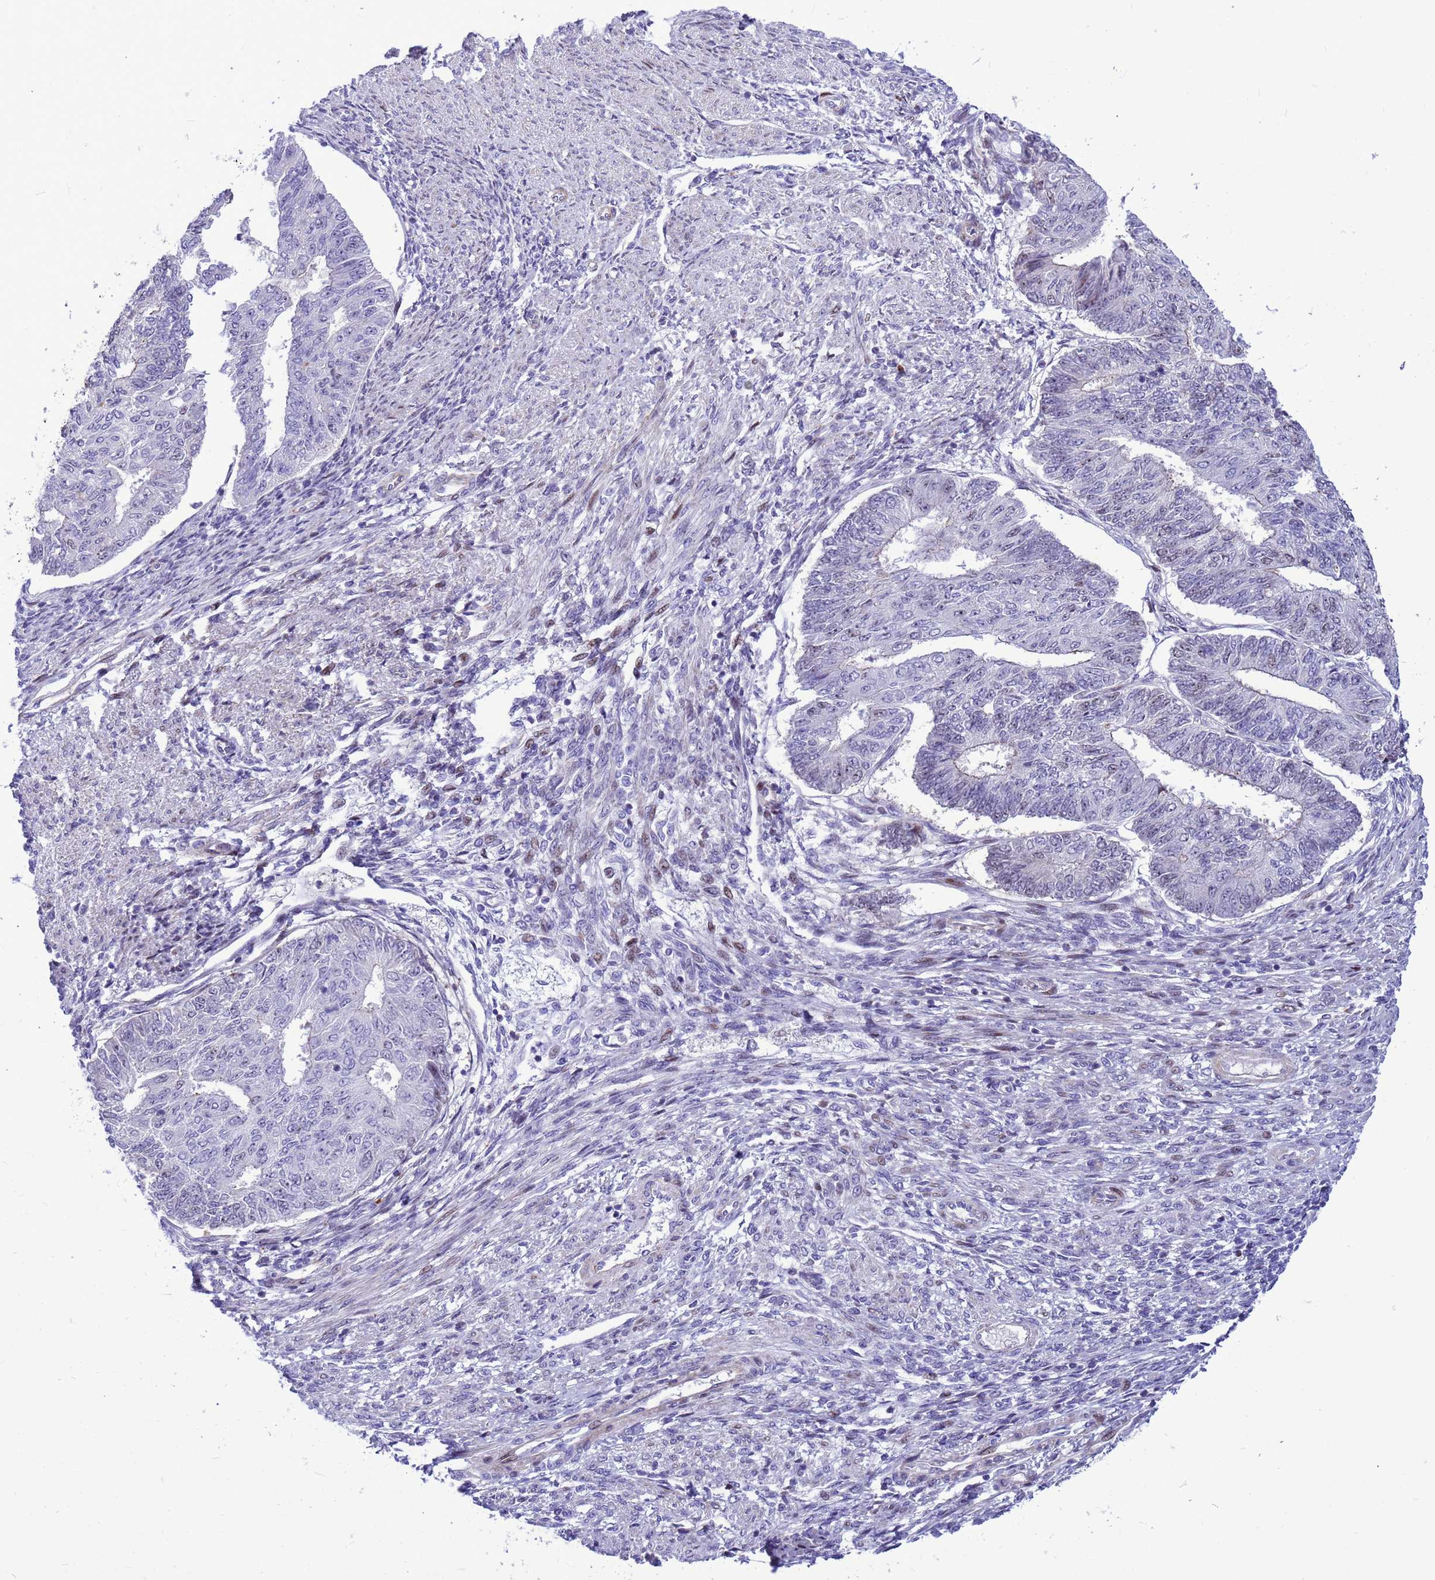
{"staining": {"intensity": "negative", "quantity": "none", "location": "none"}, "tissue": "endometrial cancer", "cell_type": "Tumor cells", "image_type": "cancer", "snomed": [{"axis": "morphology", "description": "Adenocarcinoma, NOS"}, {"axis": "topography", "description": "Endometrium"}], "caption": "There is no significant expression in tumor cells of endometrial cancer (adenocarcinoma).", "gene": "ADAMTS7", "patient": {"sex": "female", "age": 32}}